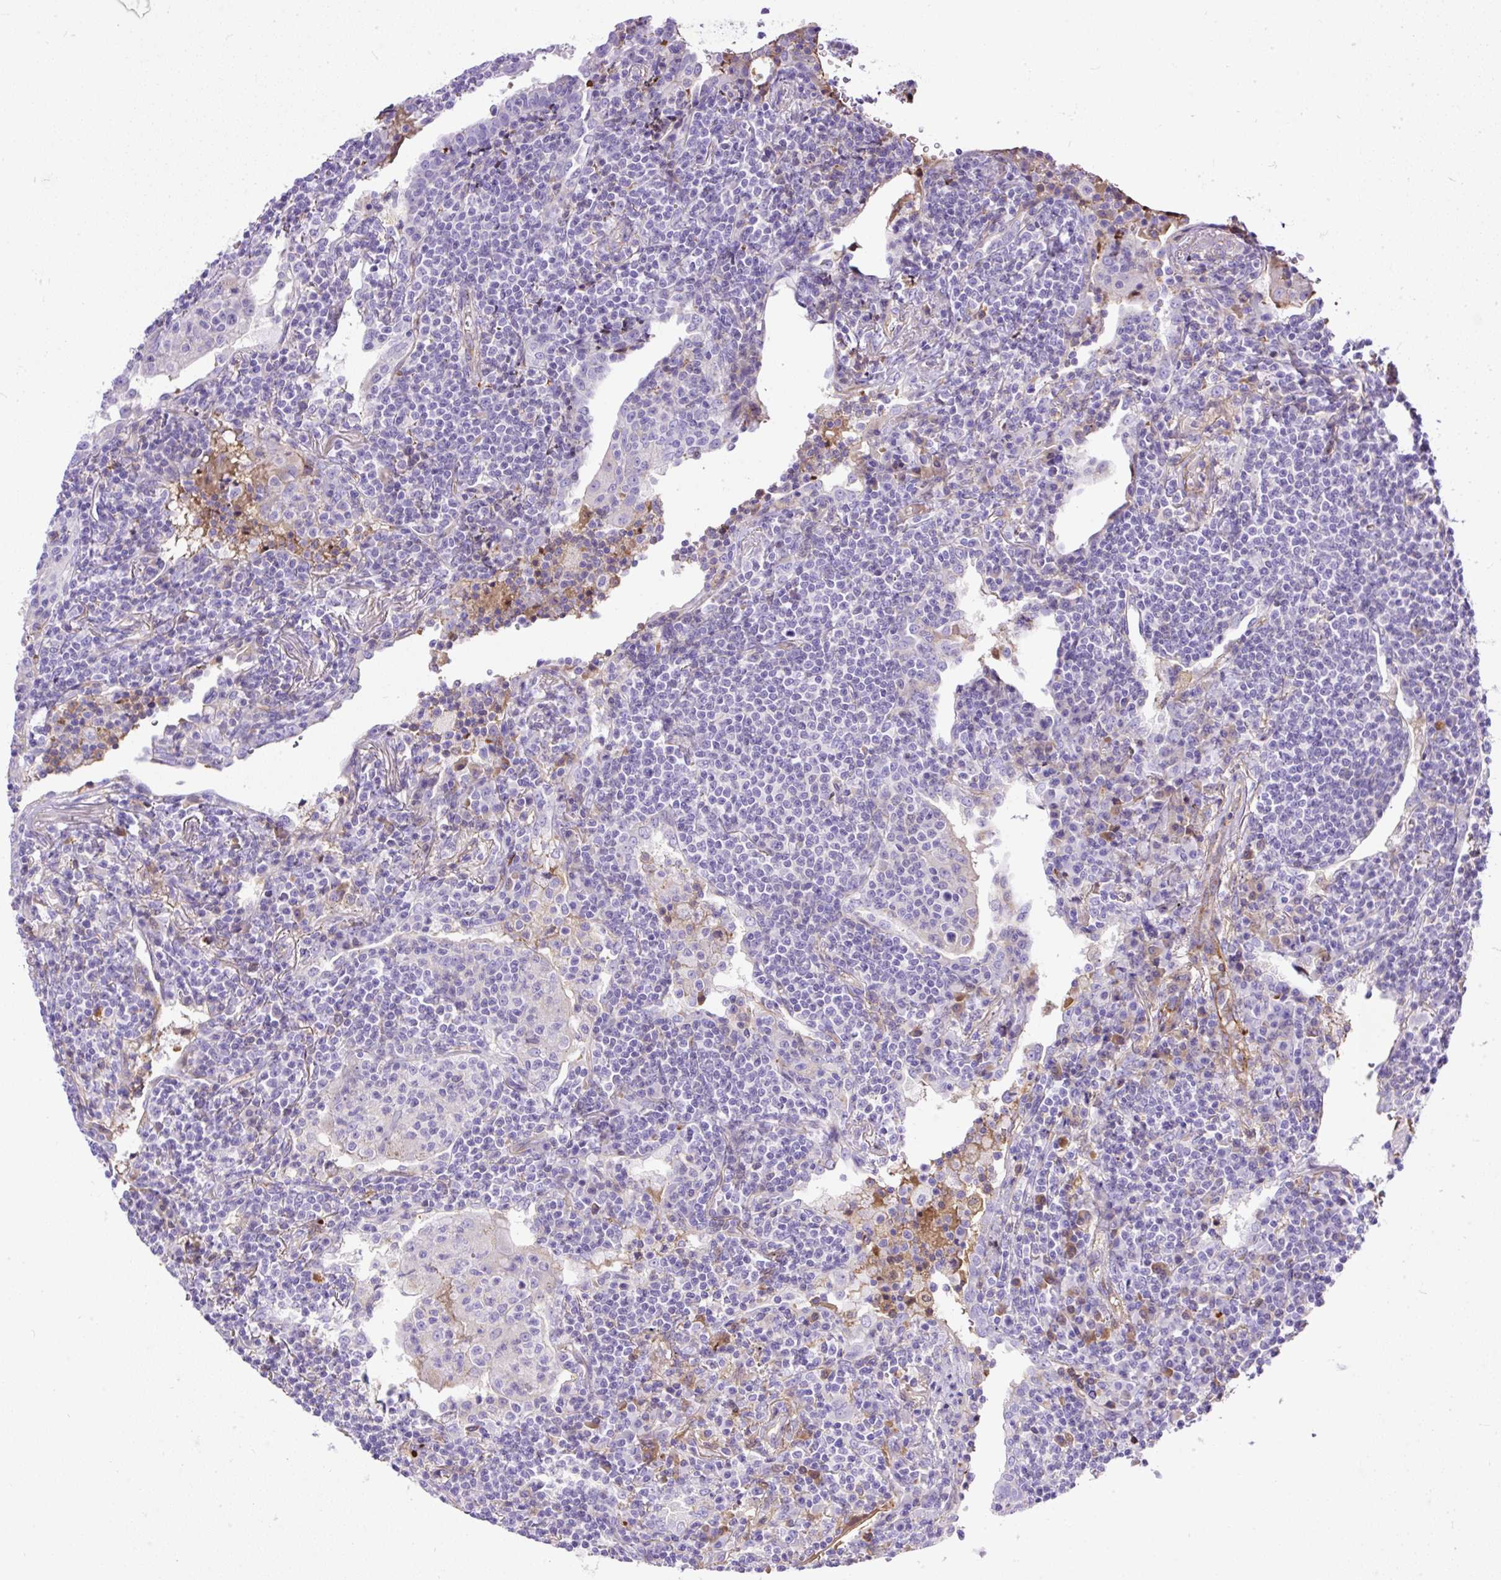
{"staining": {"intensity": "negative", "quantity": "none", "location": "none"}, "tissue": "lymphoma", "cell_type": "Tumor cells", "image_type": "cancer", "snomed": [{"axis": "morphology", "description": "Malignant lymphoma, non-Hodgkin's type, Low grade"}, {"axis": "topography", "description": "Lung"}], "caption": "Immunohistochemical staining of human low-grade malignant lymphoma, non-Hodgkin's type demonstrates no significant expression in tumor cells.", "gene": "CLEC3B", "patient": {"sex": "female", "age": 71}}